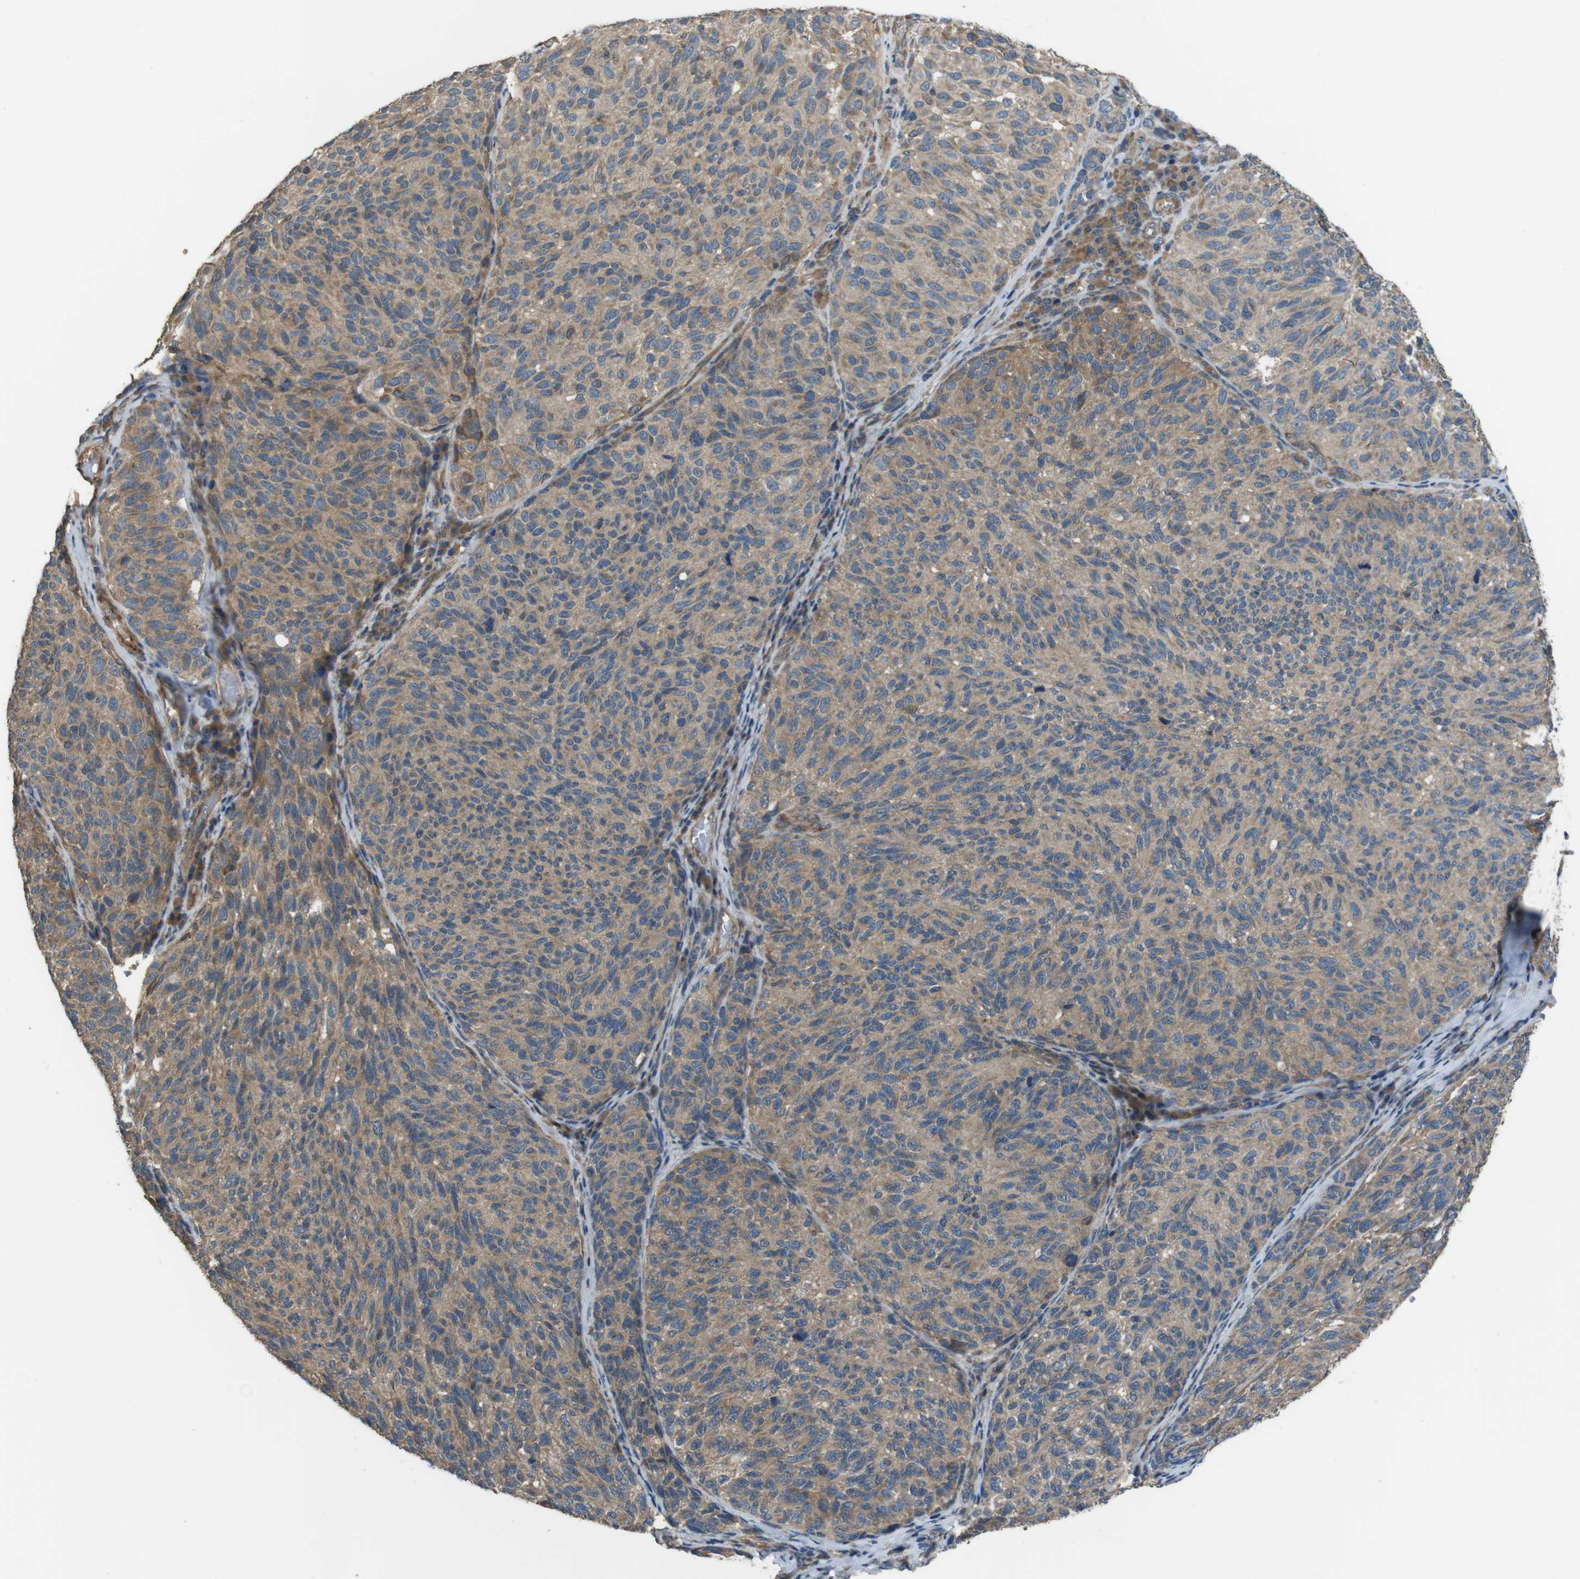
{"staining": {"intensity": "moderate", "quantity": ">75%", "location": "cytoplasmic/membranous"}, "tissue": "melanoma", "cell_type": "Tumor cells", "image_type": "cancer", "snomed": [{"axis": "morphology", "description": "Malignant melanoma, NOS"}, {"axis": "topography", "description": "Skin"}], "caption": "High-magnification brightfield microscopy of melanoma stained with DAB (brown) and counterstained with hematoxylin (blue). tumor cells exhibit moderate cytoplasmic/membranous staining is appreciated in about>75% of cells. Nuclei are stained in blue.", "gene": "FUT2", "patient": {"sex": "female", "age": 73}}